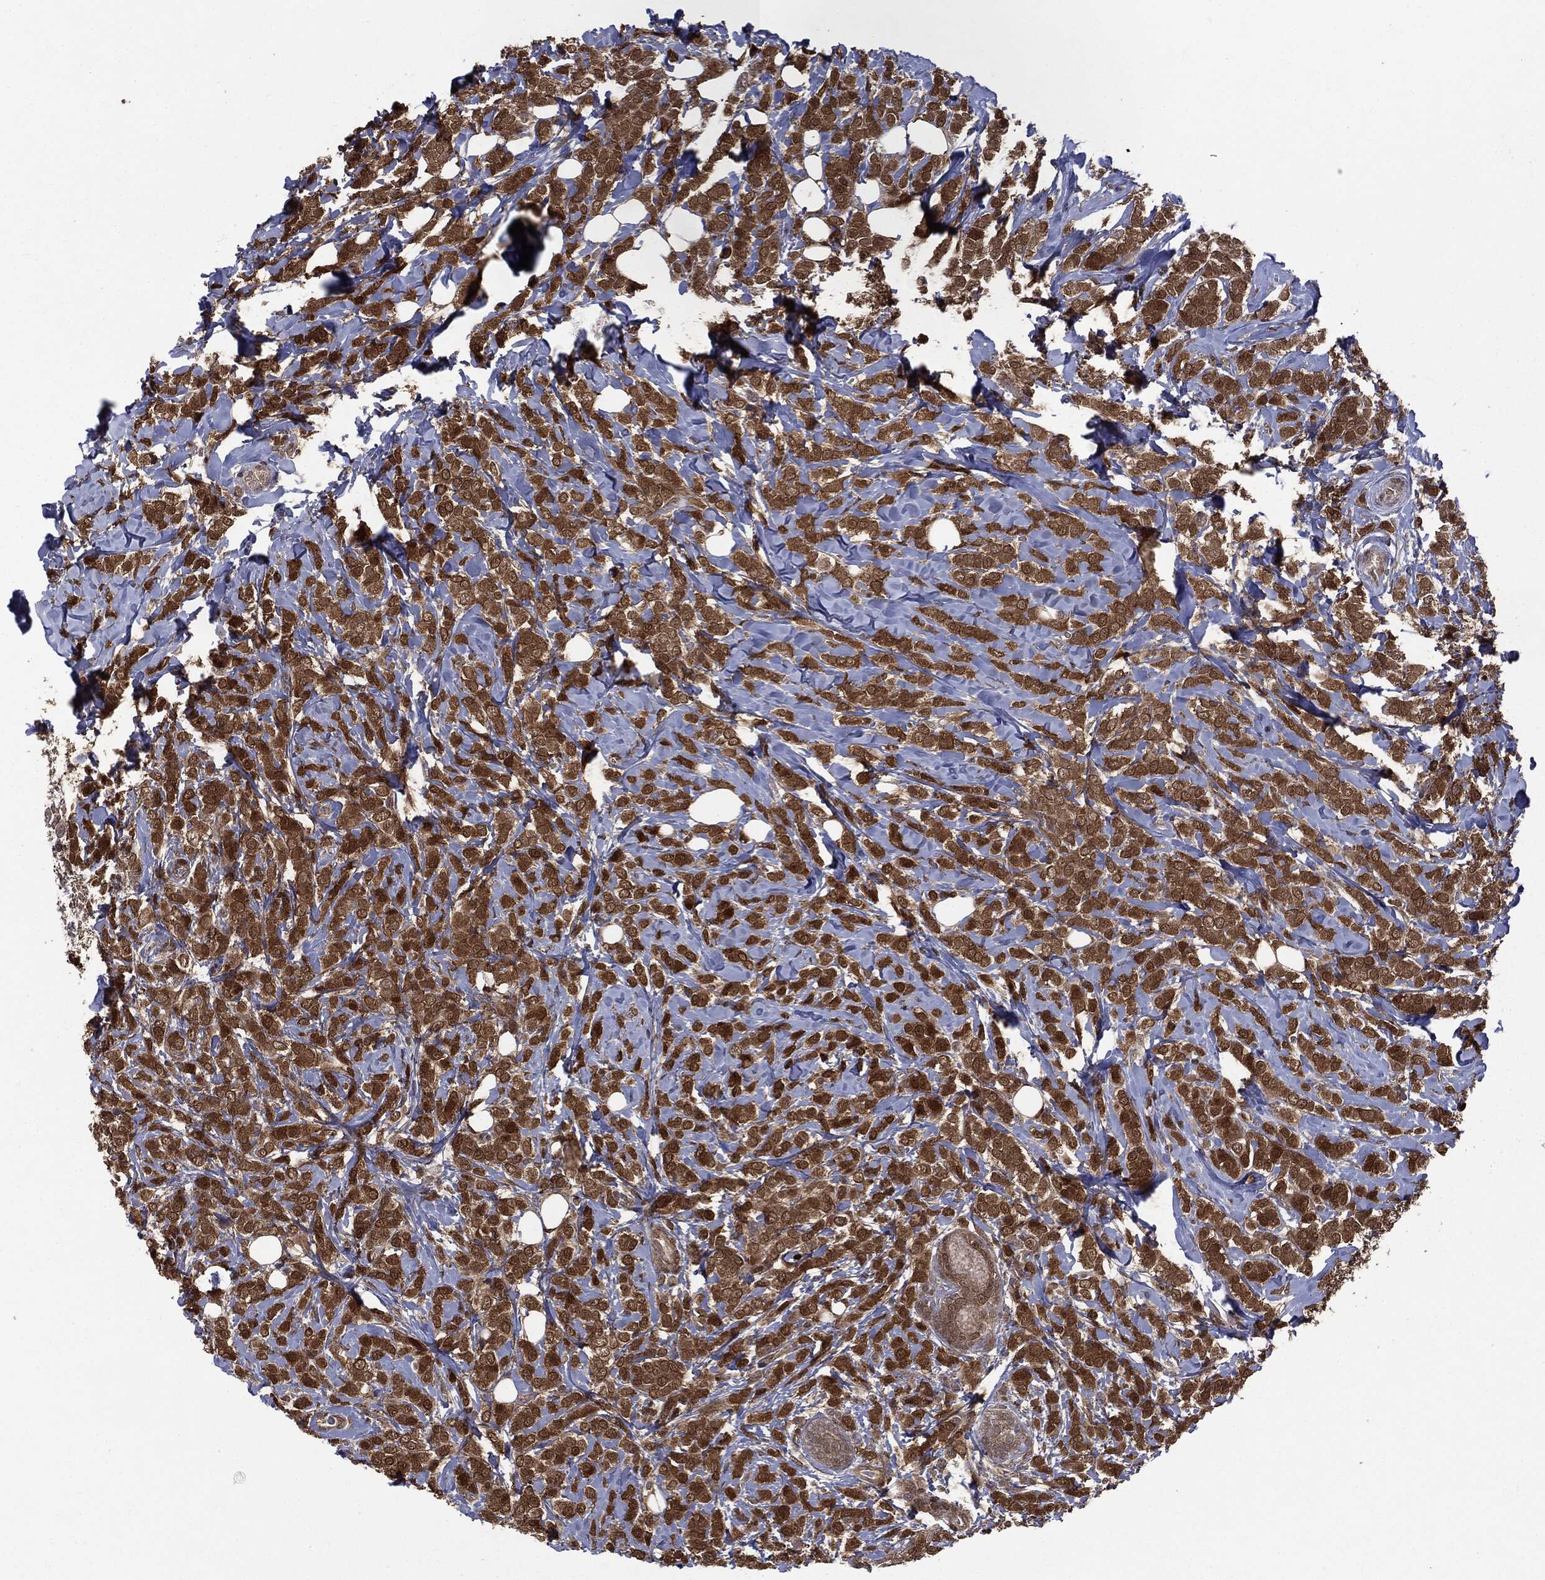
{"staining": {"intensity": "strong", "quantity": ">75%", "location": "cytoplasmic/membranous"}, "tissue": "breast cancer", "cell_type": "Tumor cells", "image_type": "cancer", "snomed": [{"axis": "morphology", "description": "Lobular carcinoma"}, {"axis": "topography", "description": "Breast"}], "caption": "A high amount of strong cytoplasmic/membranous positivity is identified in approximately >75% of tumor cells in breast lobular carcinoma tissue.", "gene": "GPI", "patient": {"sex": "female", "age": 49}}